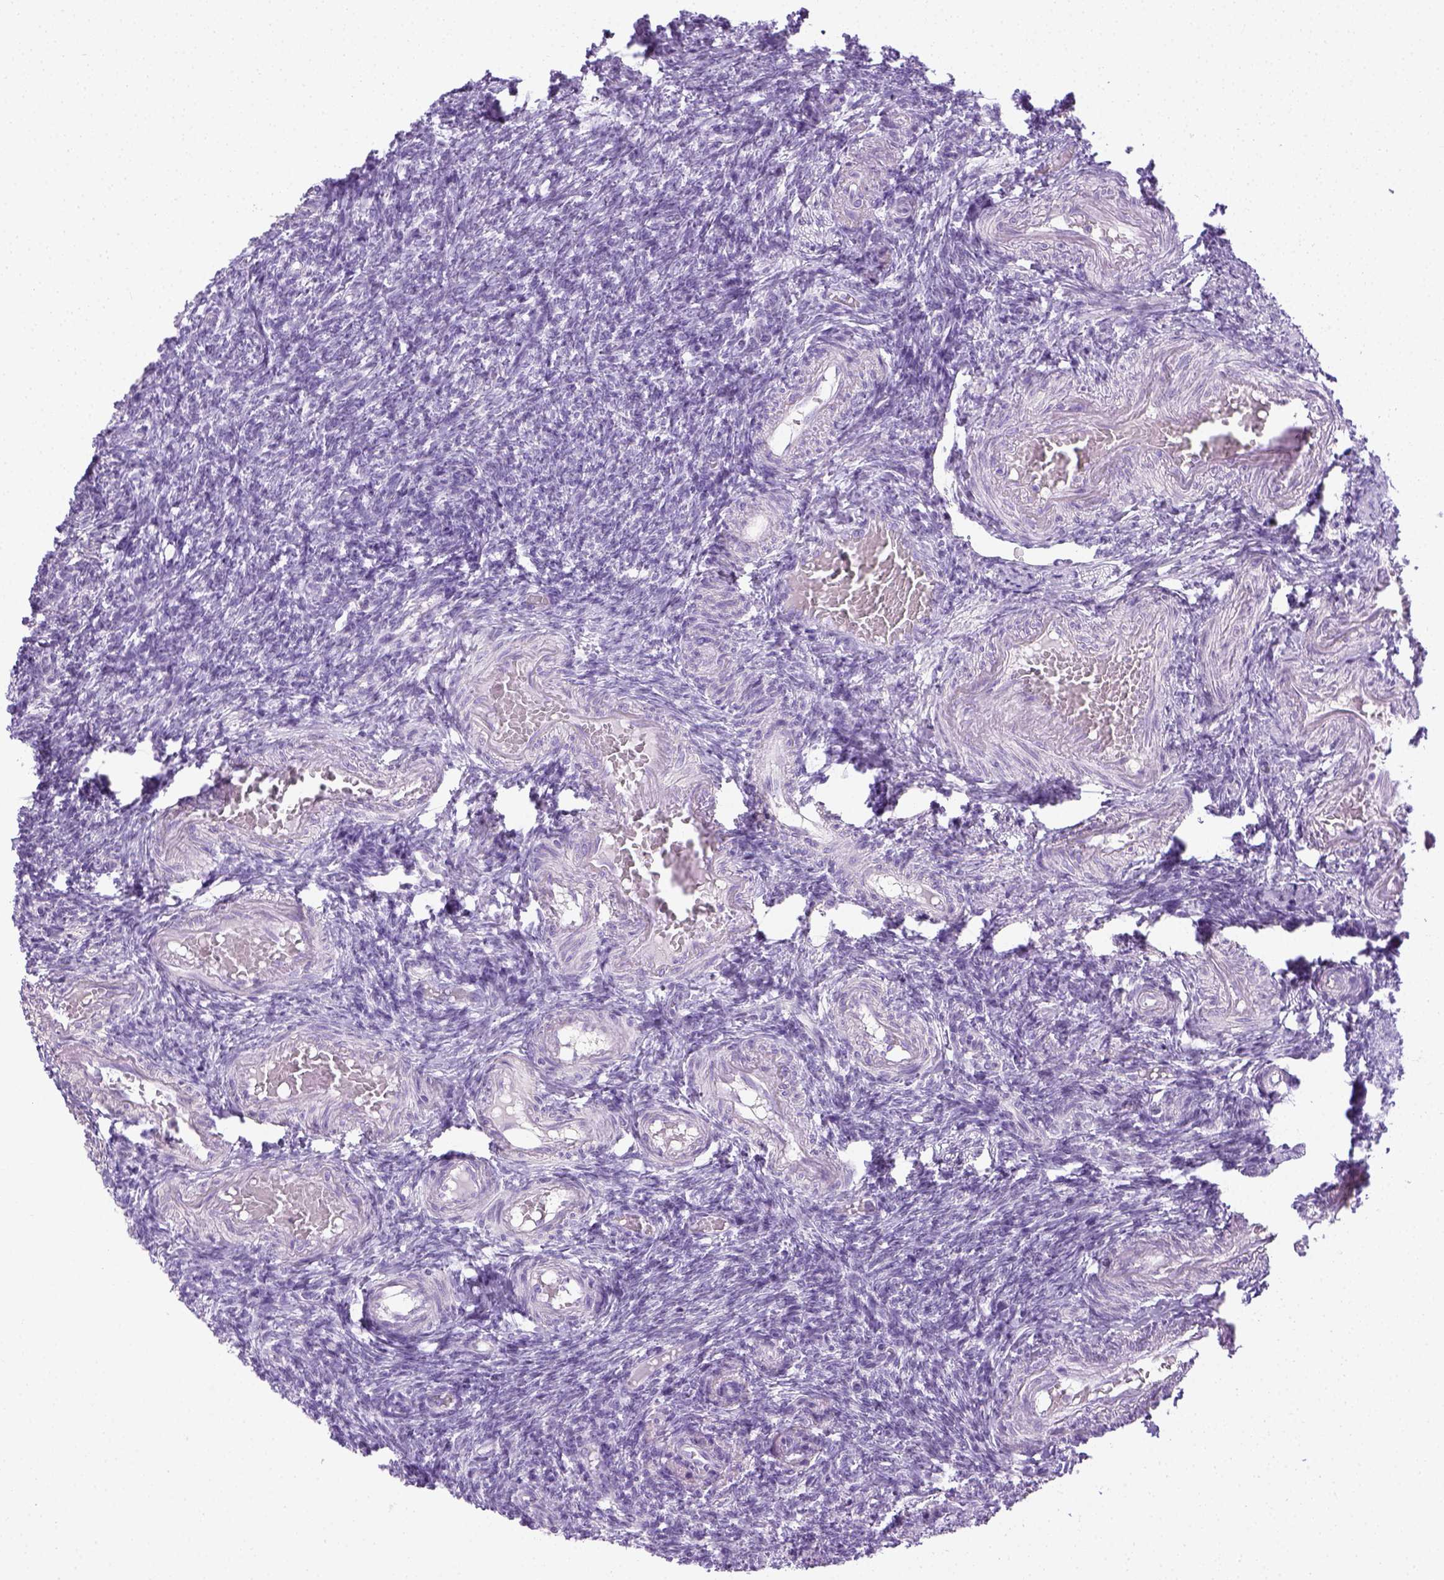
{"staining": {"intensity": "negative", "quantity": "none", "location": "none"}, "tissue": "ovary", "cell_type": "Follicle cells", "image_type": "normal", "snomed": [{"axis": "morphology", "description": "Normal tissue, NOS"}, {"axis": "topography", "description": "Ovary"}], "caption": "Benign ovary was stained to show a protein in brown. There is no significant positivity in follicle cells. (IHC, brightfield microscopy, high magnification).", "gene": "LGSN", "patient": {"sex": "female", "age": 39}}